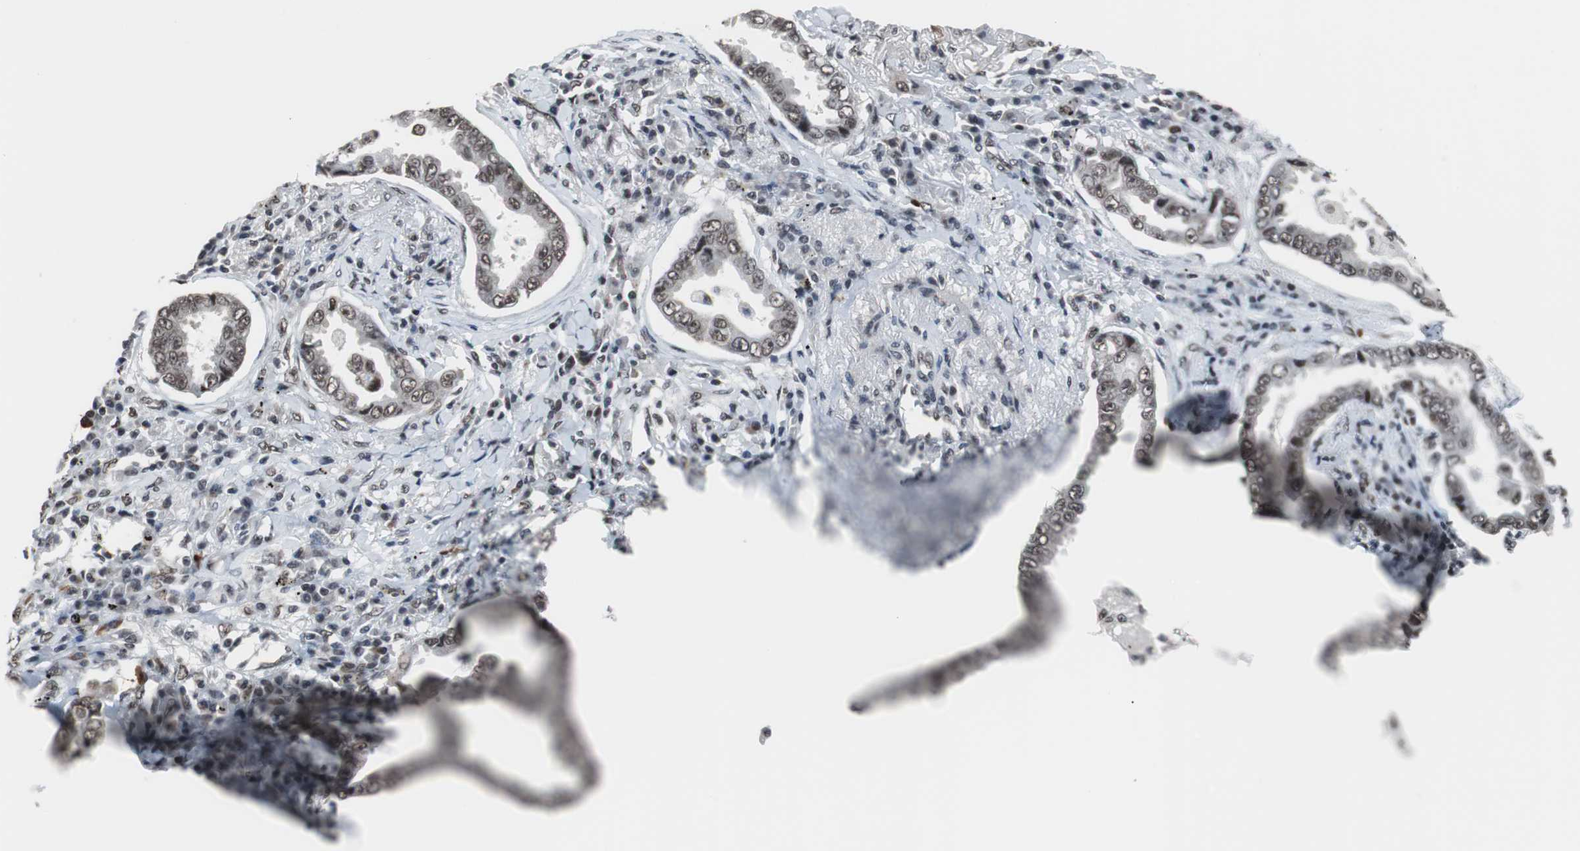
{"staining": {"intensity": "strong", "quantity": ">75%", "location": "nuclear"}, "tissue": "lung cancer", "cell_type": "Tumor cells", "image_type": "cancer", "snomed": [{"axis": "morphology", "description": "Normal tissue, NOS"}, {"axis": "morphology", "description": "Inflammation, NOS"}, {"axis": "morphology", "description": "Adenocarcinoma, NOS"}, {"axis": "topography", "description": "Lung"}], "caption": "There is high levels of strong nuclear expression in tumor cells of lung cancer, as demonstrated by immunohistochemical staining (brown color).", "gene": "TAF7", "patient": {"sex": "female", "age": 64}}